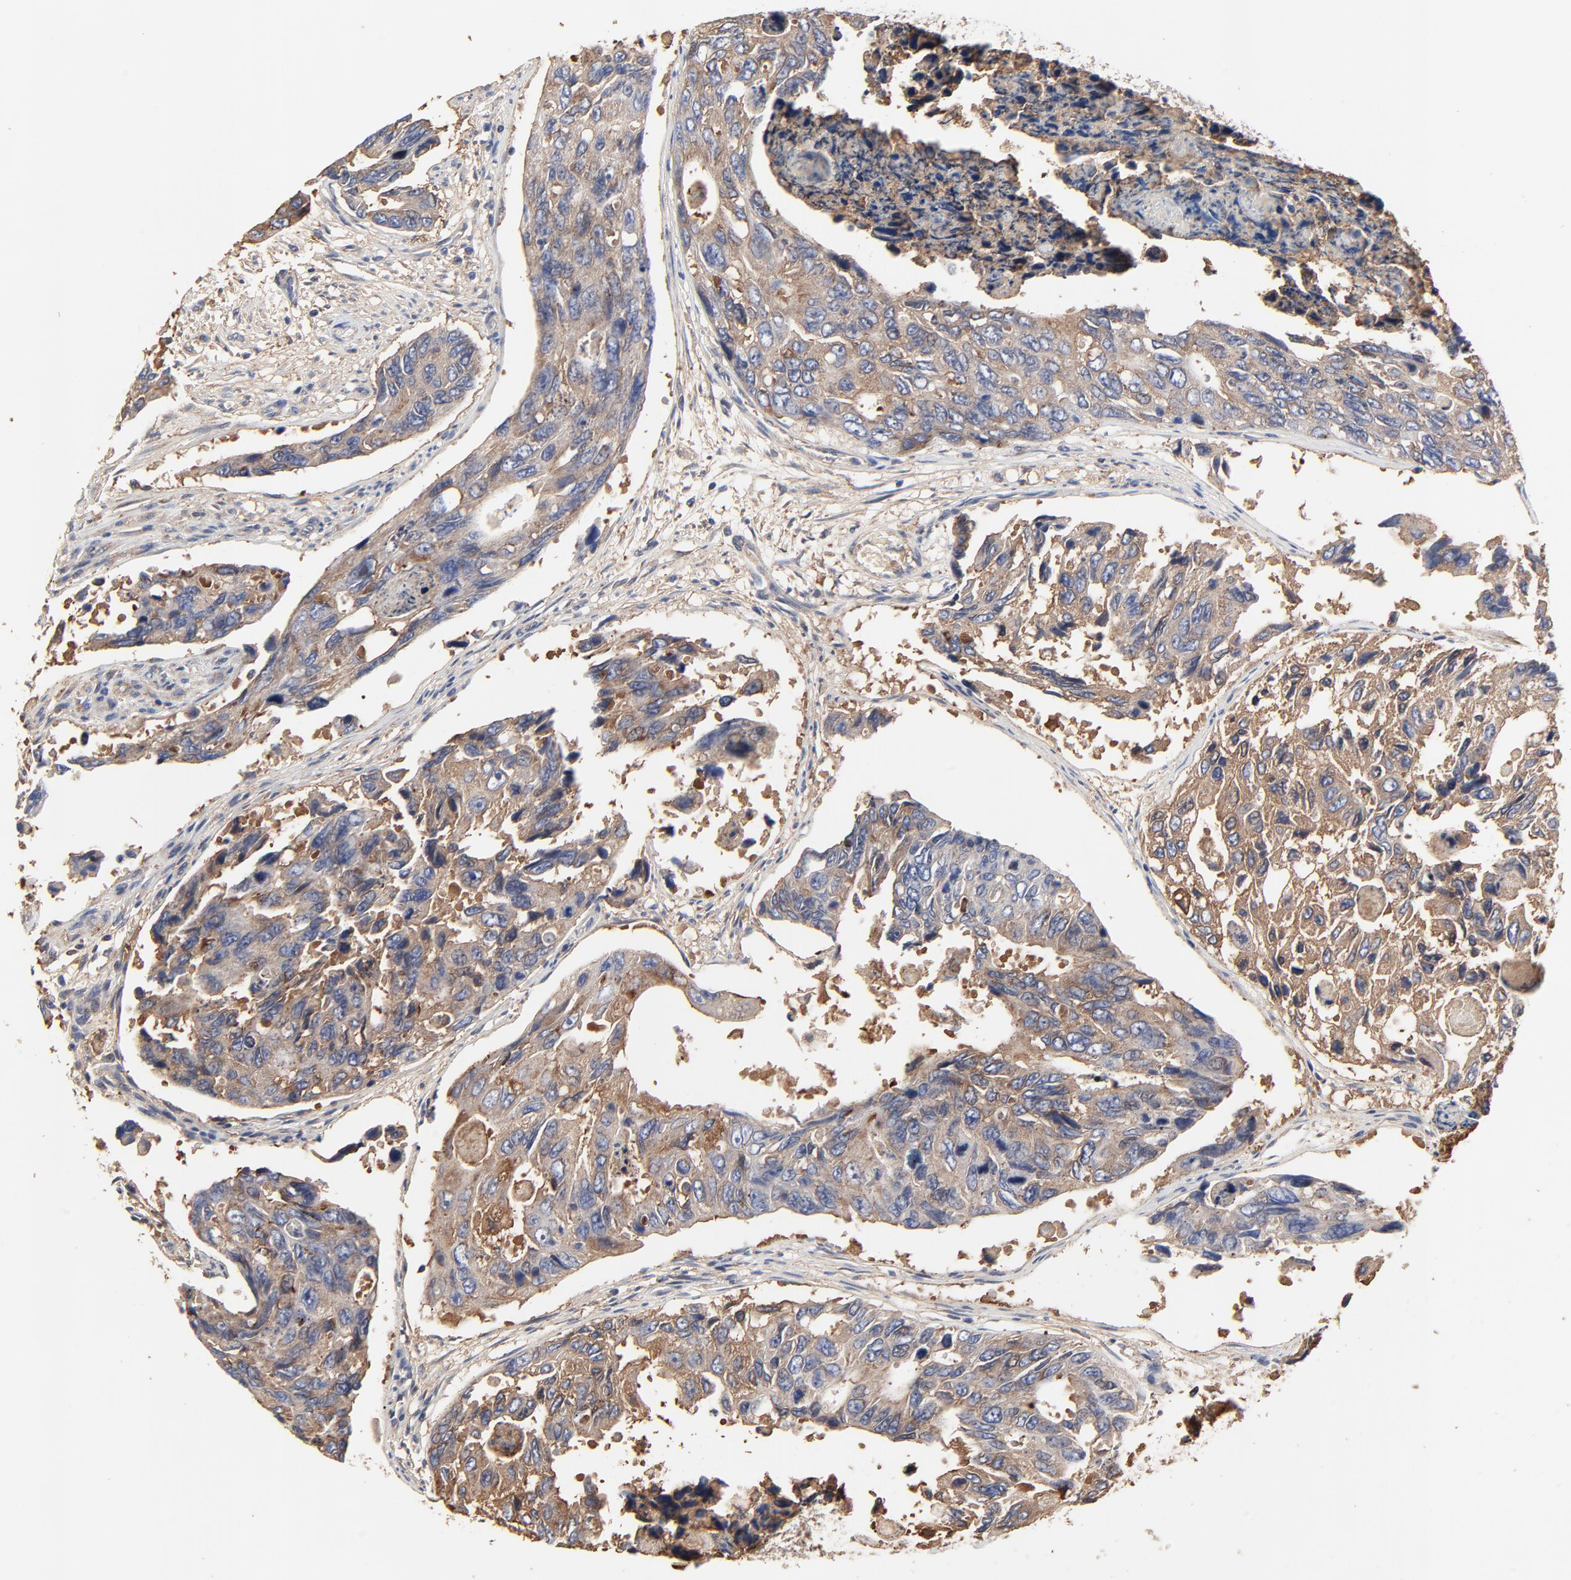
{"staining": {"intensity": "moderate", "quantity": ">75%", "location": "cytoplasmic/membranous"}, "tissue": "colorectal cancer", "cell_type": "Tumor cells", "image_type": "cancer", "snomed": [{"axis": "morphology", "description": "Adenocarcinoma, NOS"}, {"axis": "topography", "description": "Colon"}], "caption": "Moderate cytoplasmic/membranous staining for a protein is appreciated in about >75% of tumor cells of colorectal adenocarcinoma using immunohistochemistry (IHC).", "gene": "NXF3", "patient": {"sex": "female", "age": 86}}